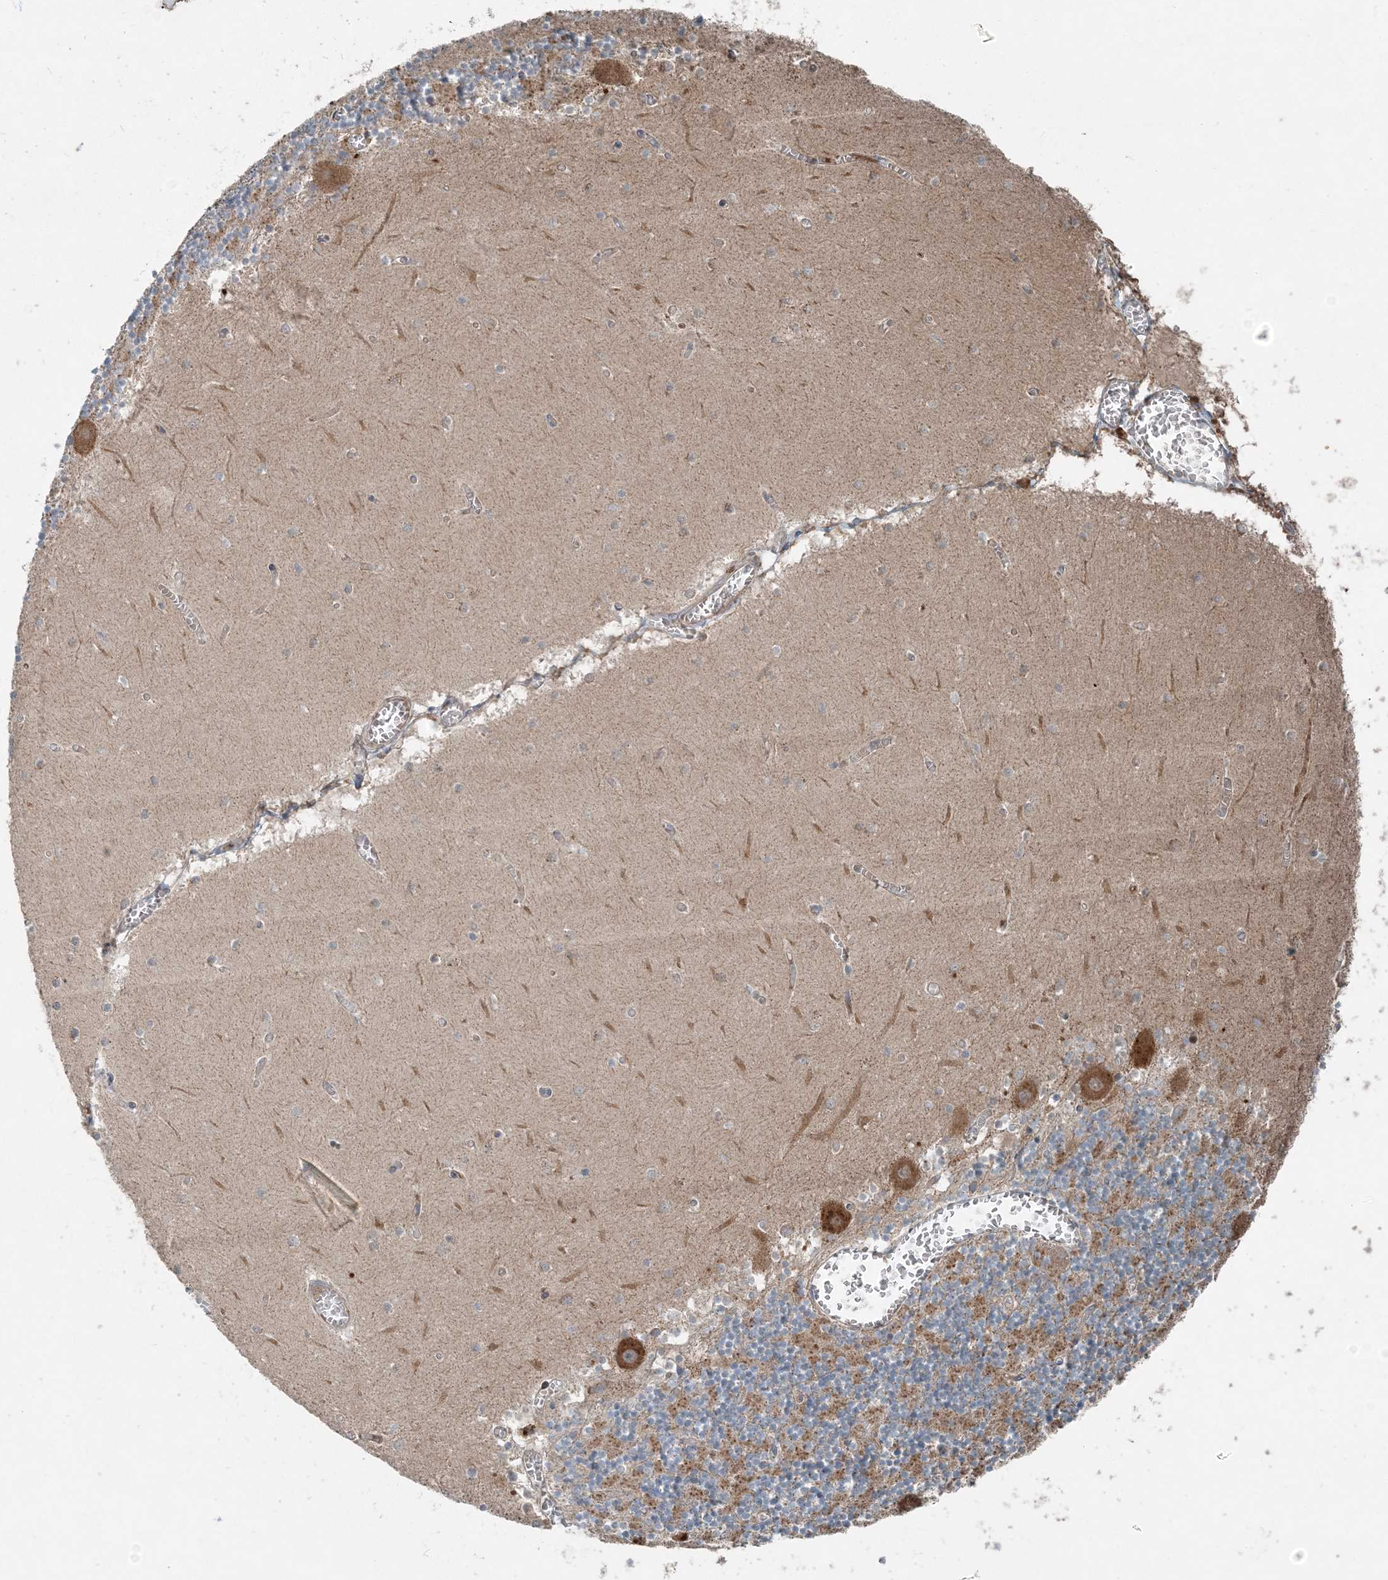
{"staining": {"intensity": "moderate", "quantity": "25%-75%", "location": "cytoplasmic/membranous"}, "tissue": "cerebellum", "cell_type": "Cells in granular layer", "image_type": "normal", "snomed": [{"axis": "morphology", "description": "Normal tissue, NOS"}, {"axis": "topography", "description": "Cerebellum"}], "caption": "Immunohistochemistry (DAB (3,3'-diaminobenzidine)) staining of normal cerebellum shows moderate cytoplasmic/membranous protein expression in about 25%-75% of cells in granular layer. (DAB IHC, brown staining for protein, blue staining for nuclei).", "gene": "INTU", "patient": {"sex": "female", "age": 28}}